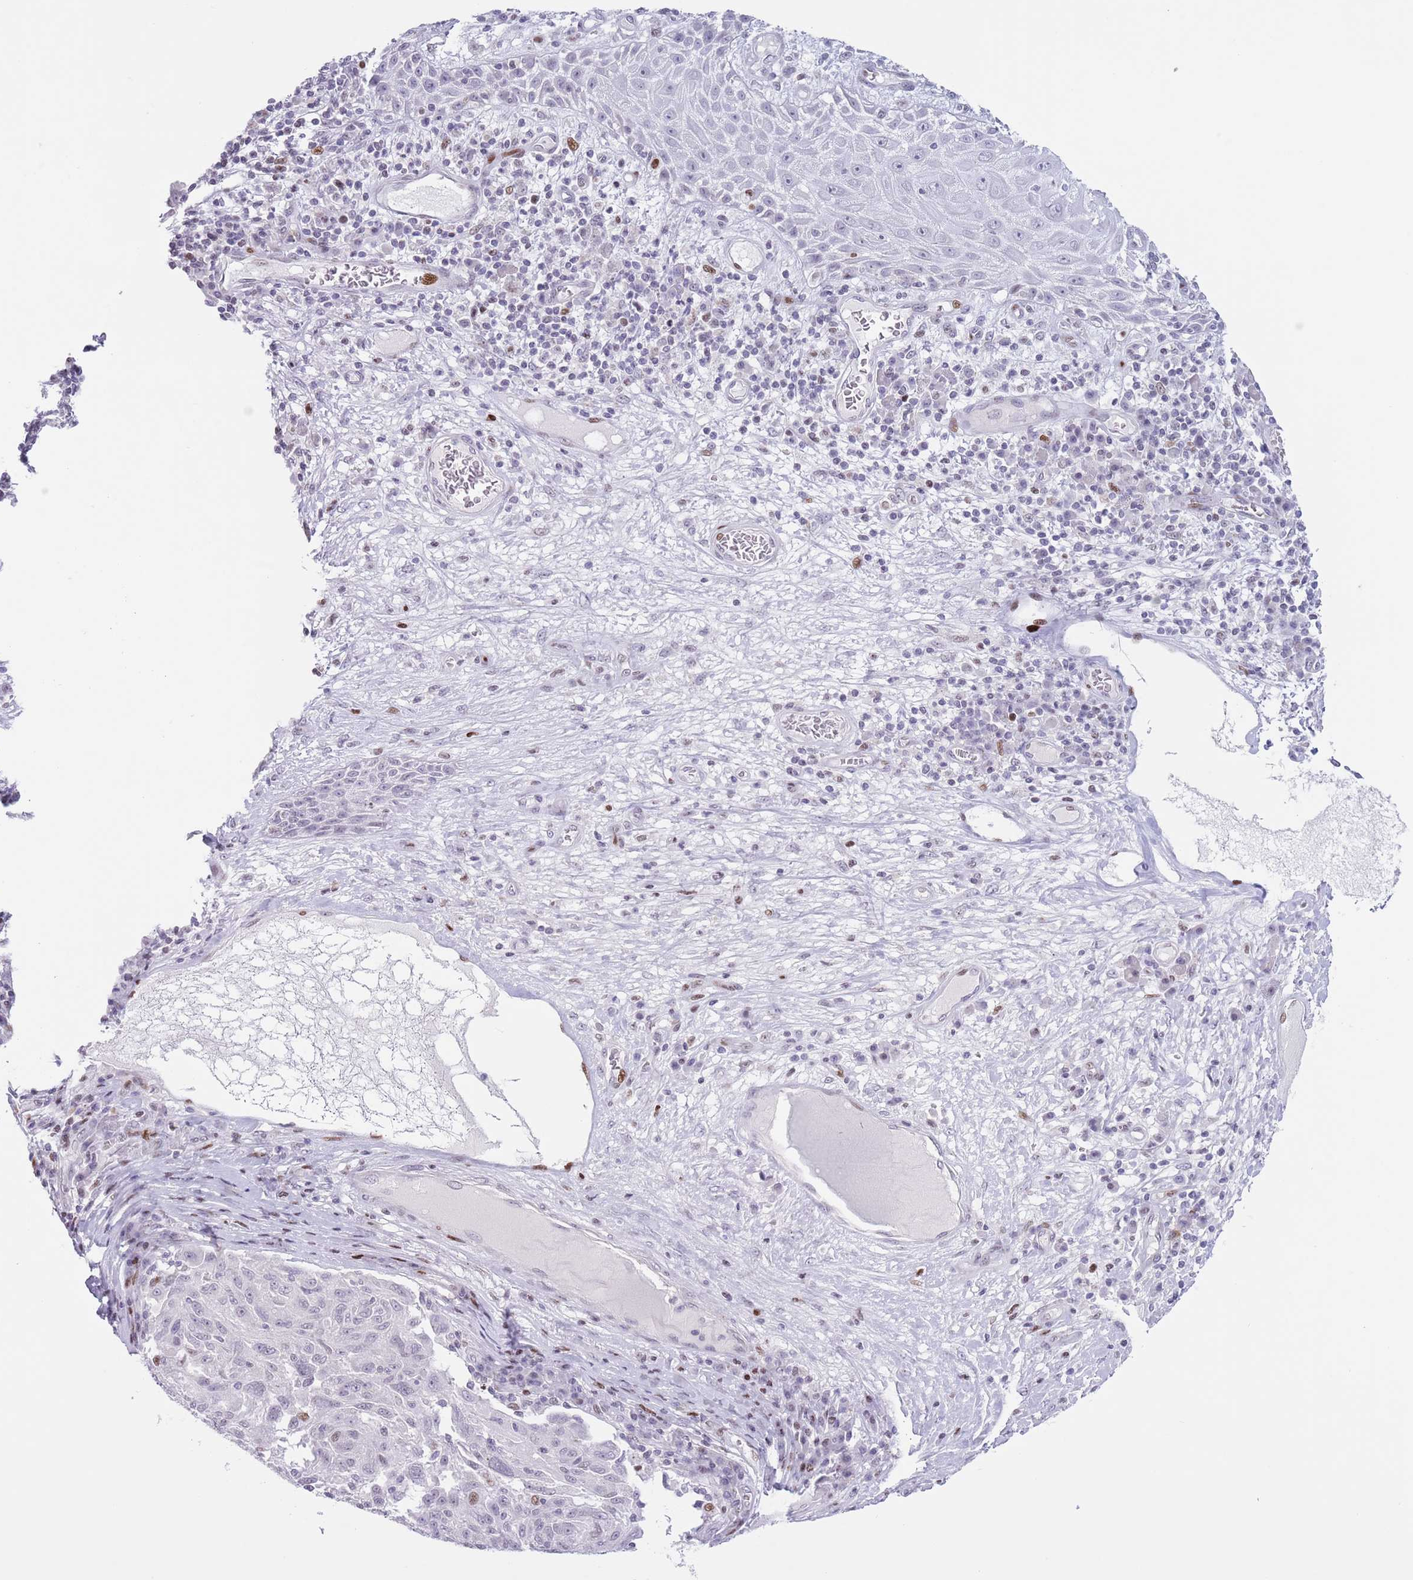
{"staining": {"intensity": "strong", "quantity": "<25%", "location": "nuclear"}, "tissue": "melanoma", "cell_type": "Tumor cells", "image_type": "cancer", "snomed": [{"axis": "morphology", "description": "Malignant melanoma, NOS"}, {"axis": "topography", "description": "Skin"}], "caption": "Protein expression analysis of human malignant melanoma reveals strong nuclear expression in approximately <25% of tumor cells.", "gene": "MFSD10", "patient": {"sex": "male", "age": 53}}